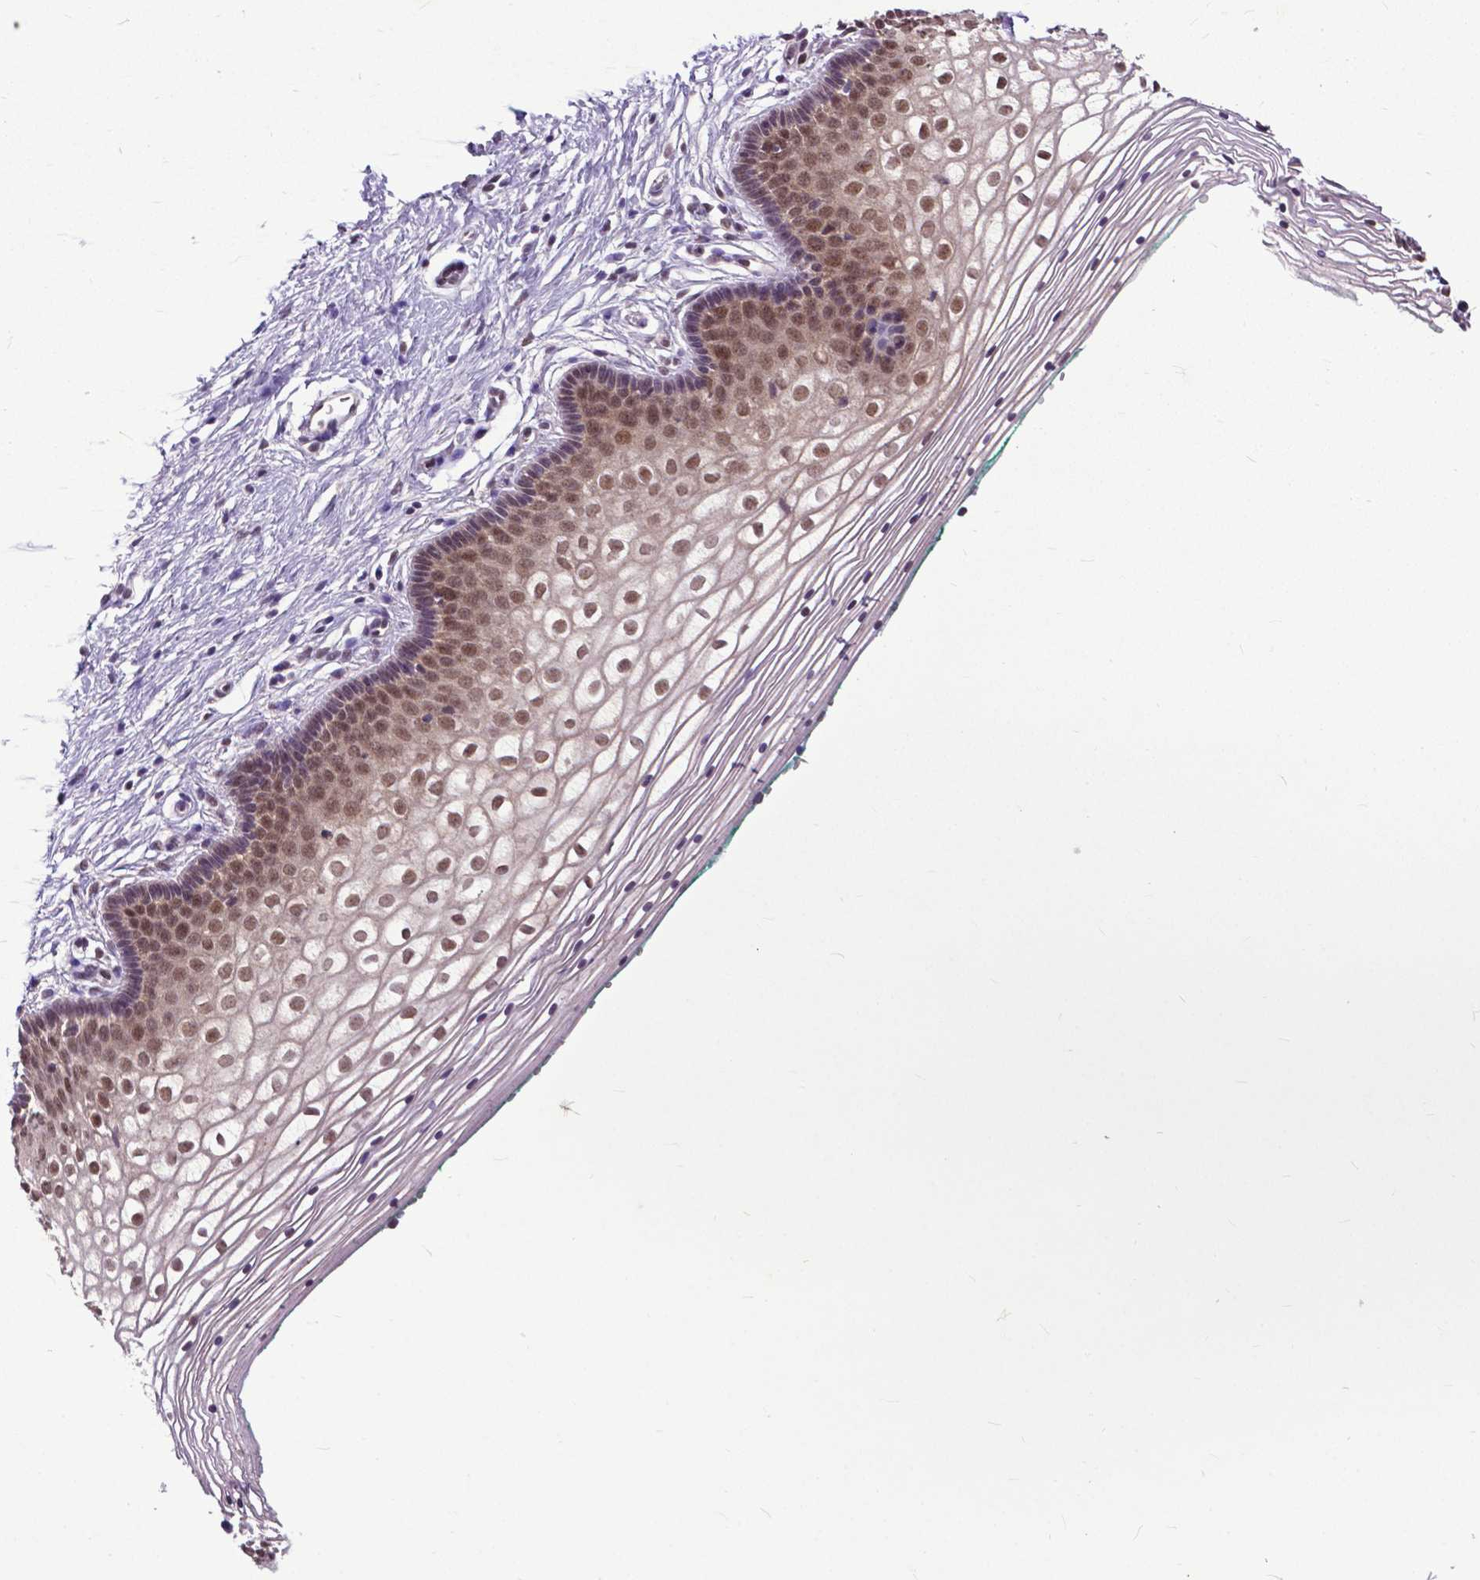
{"staining": {"intensity": "moderate", "quantity": "25%-75%", "location": "nuclear"}, "tissue": "vagina", "cell_type": "Squamous epithelial cells", "image_type": "normal", "snomed": [{"axis": "morphology", "description": "Normal tissue, NOS"}, {"axis": "topography", "description": "Vagina"}], "caption": "Unremarkable vagina displays moderate nuclear staining in approximately 25%-75% of squamous epithelial cells, visualized by immunohistochemistry. Using DAB (3,3'-diaminobenzidine) (brown) and hematoxylin (blue) stains, captured at high magnification using brightfield microscopy.", "gene": "FAF1", "patient": {"sex": "female", "age": 36}}